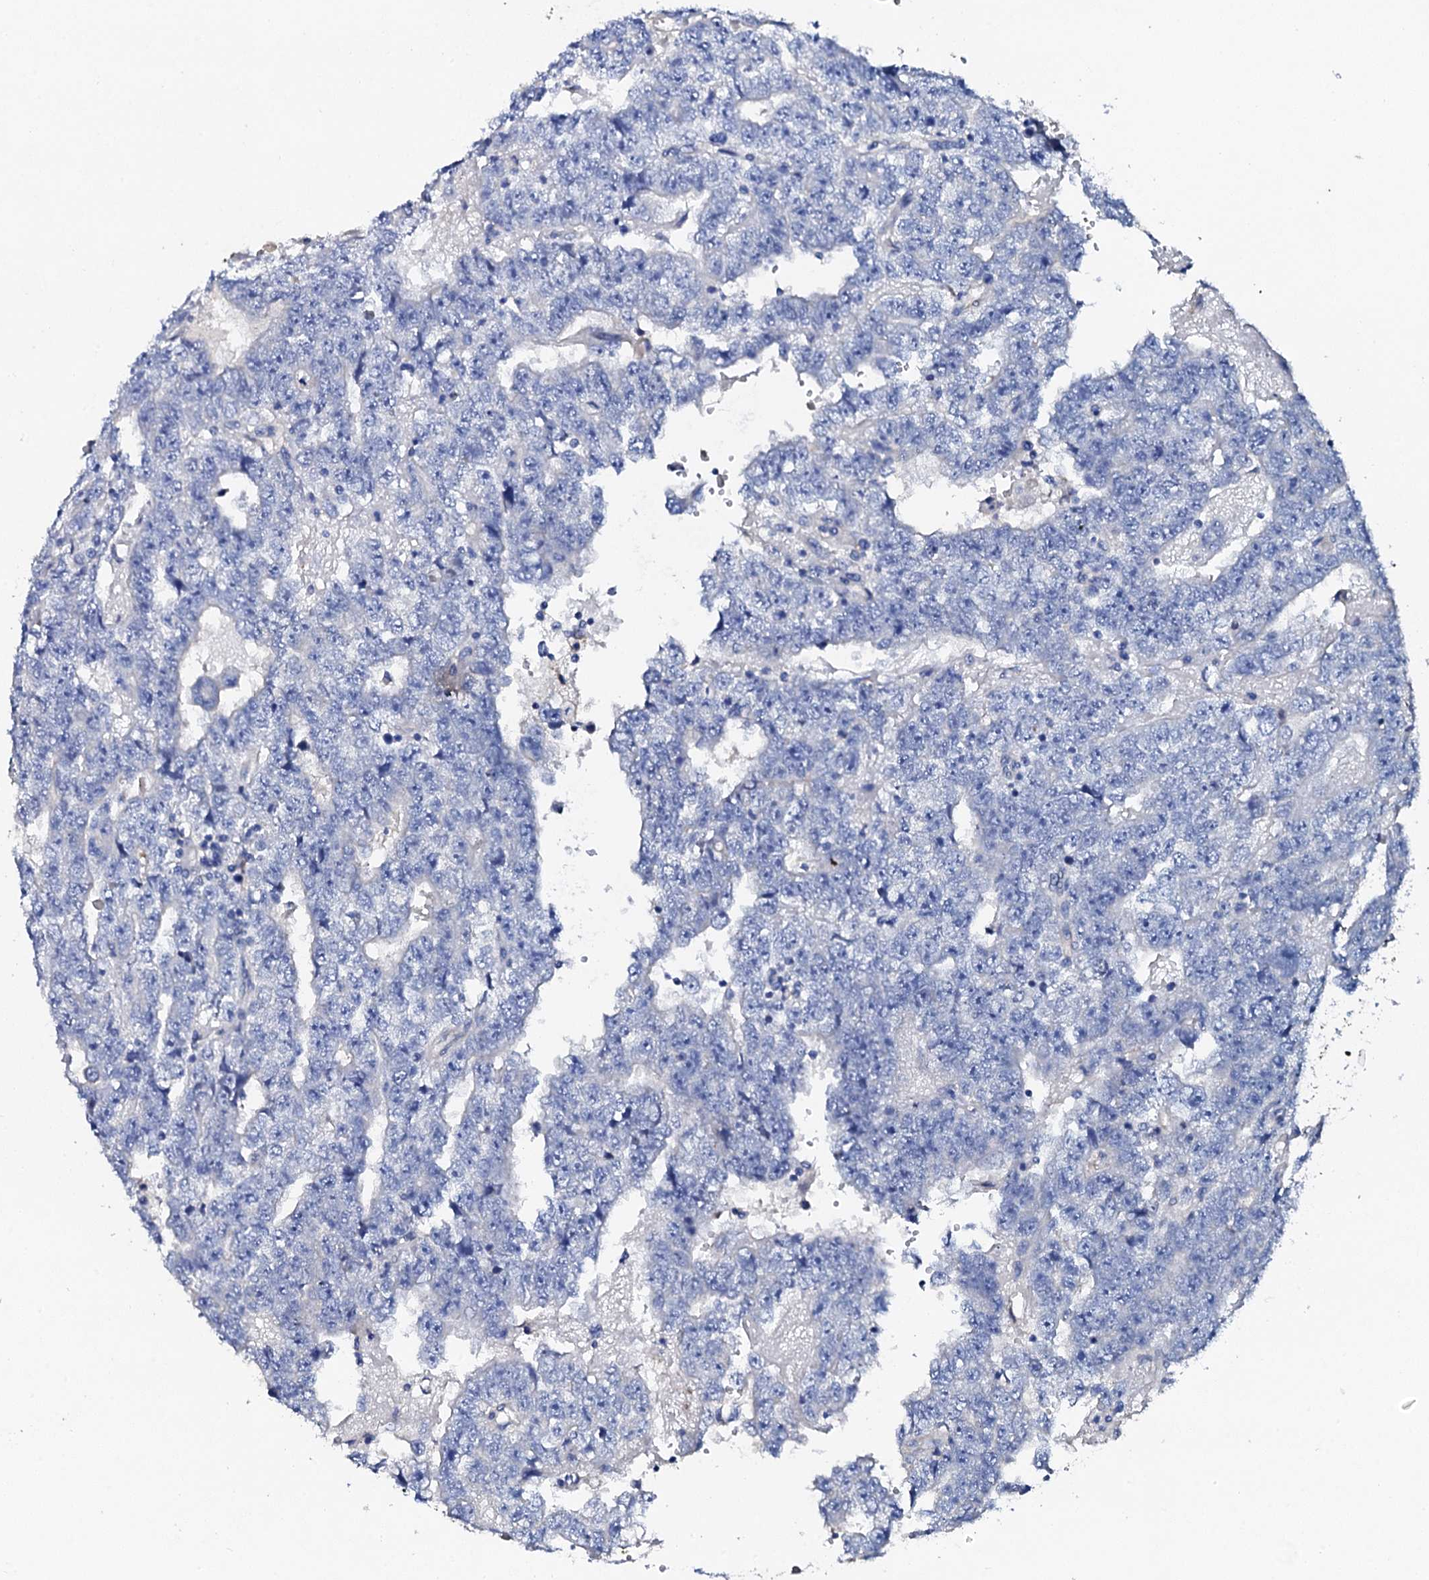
{"staining": {"intensity": "negative", "quantity": "none", "location": "none"}, "tissue": "testis cancer", "cell_type": "Tumor cells", "image_type": "cancer", "snomed": [{"axis": "morphology", "description": "Carcinoma, Embryonal, NOS"}, {"axis": "topography", "description": "Testis"}], "caption": "Testis cancer was stained to show a protein in brown. There is no significant positivity in tumor cells.", "gene": "KLHL32", "patient": {"sex": "male", "age": 25}}